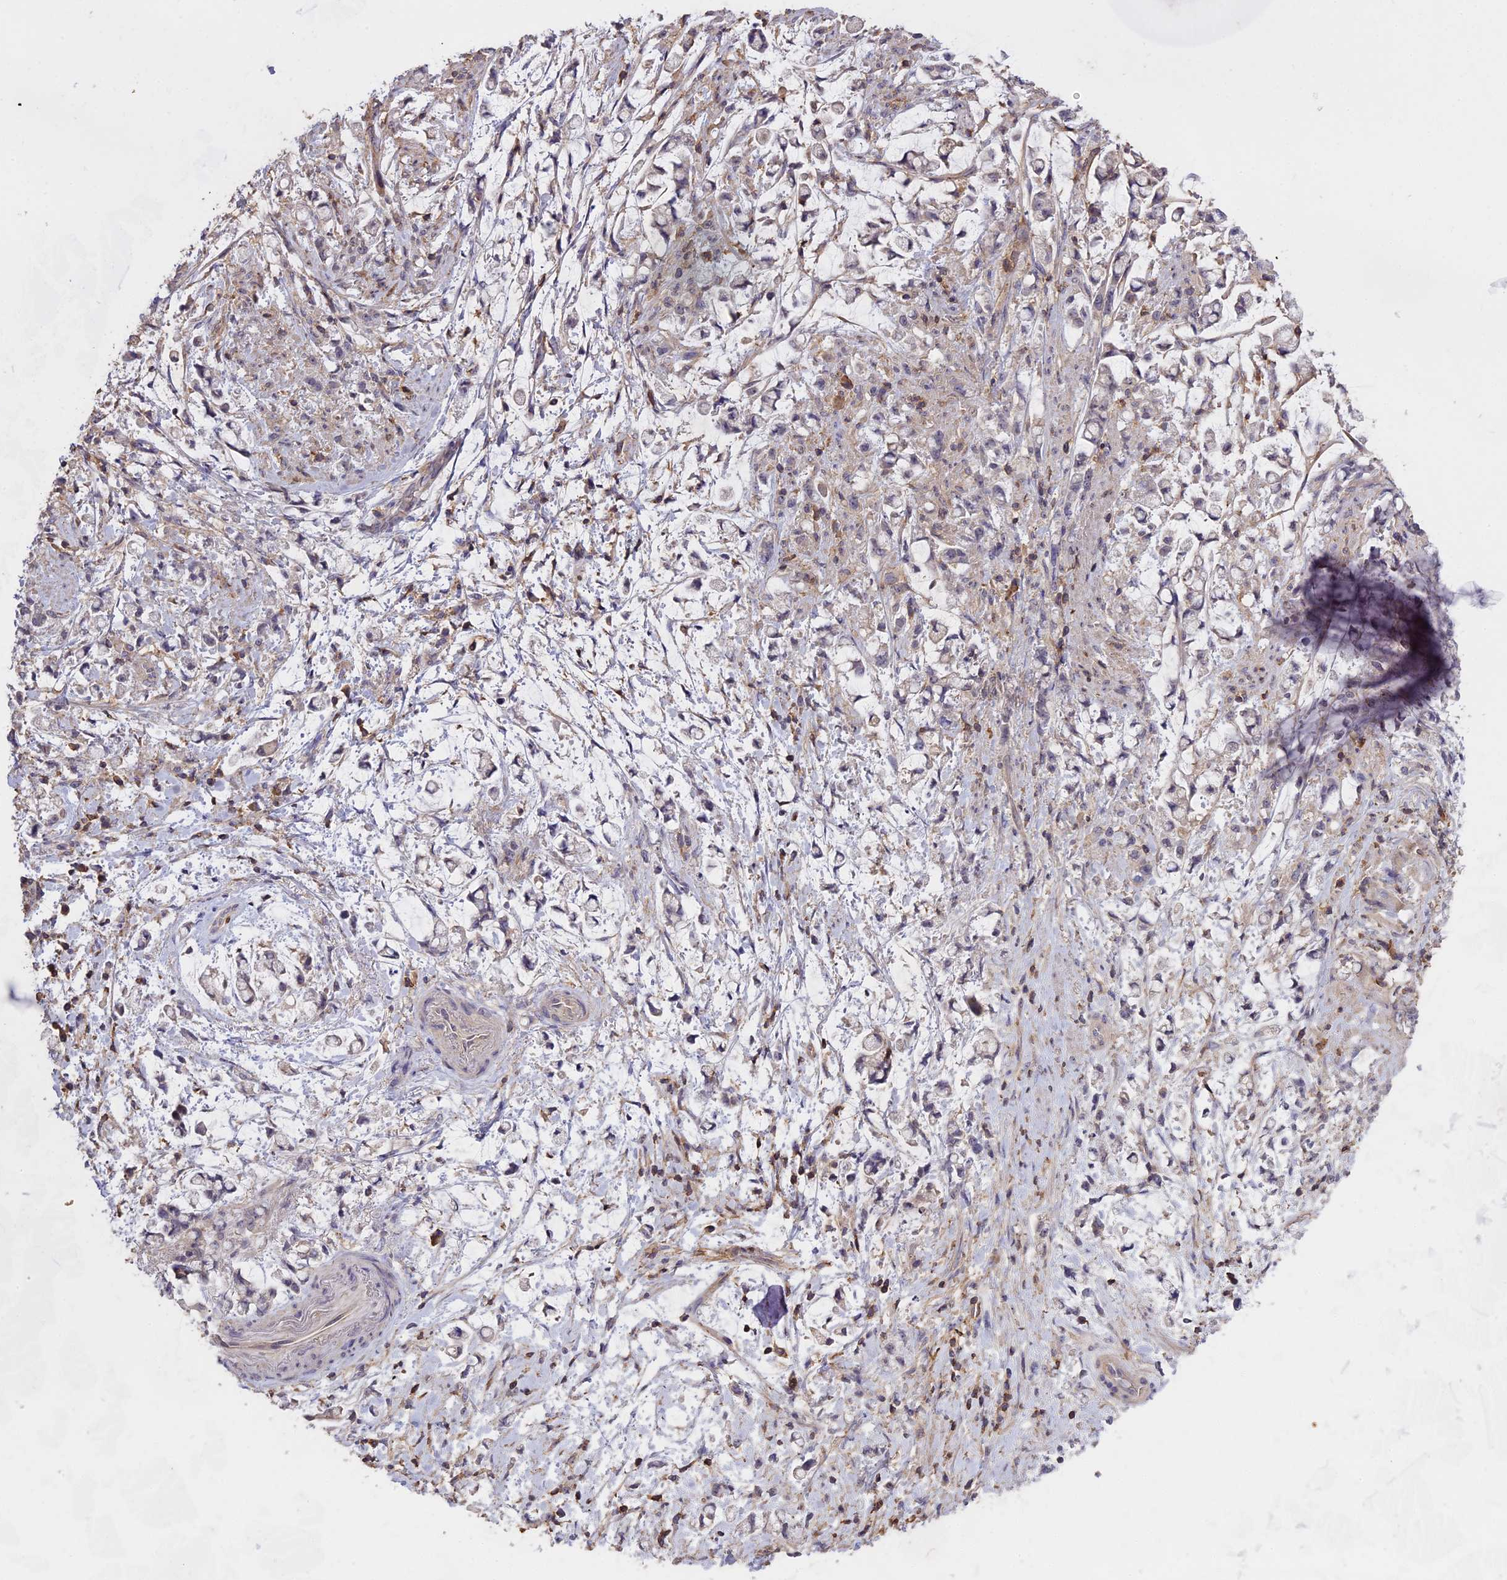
{"staining": {"intensity": "negative", "quantity": "none", "location": "none"}, "tissue": "stomach cancer", "cell_type": "Tumor cells", "image_type": "cancer", "snomed": [{"axis": "morphology", "description": "Adenocarcinoma, NOS"}, {"axis": "topography", "description": "Stomach"}], "caption": "DAB immunohistochemical staining of human stomach cancer (adenocarcinoma) shows no significant expression in tumor cells.", "gene": "CFAP119", "patient": {"sex": "female", "age": 60}}